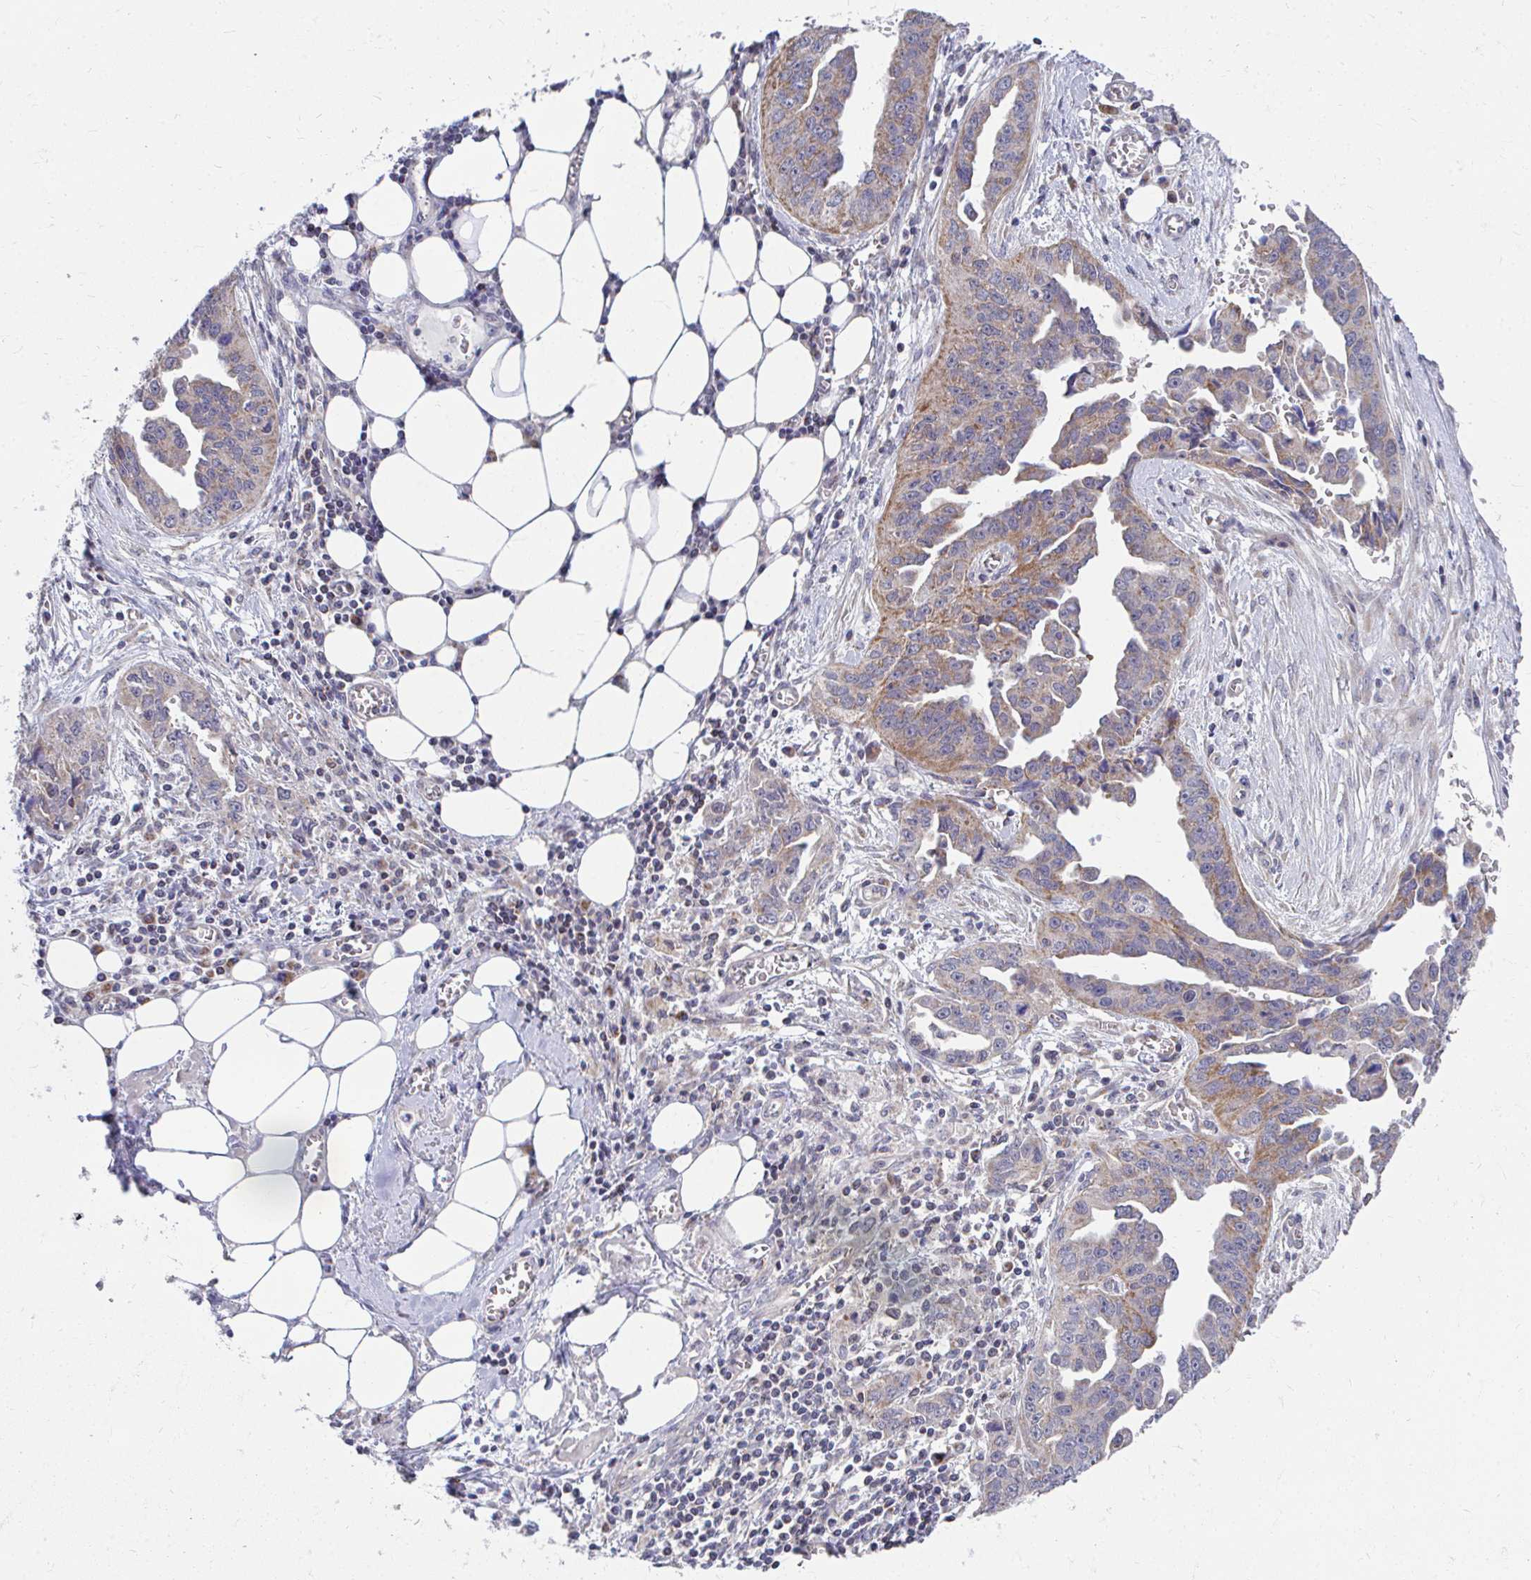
{"staining": {"intensity": "moderate", "quantity": "25%-75%", "location": "cytoplasmic/membranous"}, "tissue": "ovarian cancer", "cell_type": "Tumor cells", "image_type": "cancer", "snomed": [{"axis": "morphology", "description": "Cystadenocarcinoma, serous, NOS"}, {"axis": "topography", "description": "Ovary"}], "caption": "This image shows immunohistochemistry staining of ovarian serous cystadenocarcinoma, with medium moderate cytoplasmic/membranous expression in about 25%-75% of tumor cells.", "gene": "PEX3", "patient": {"sex": "female", "age": 75}}